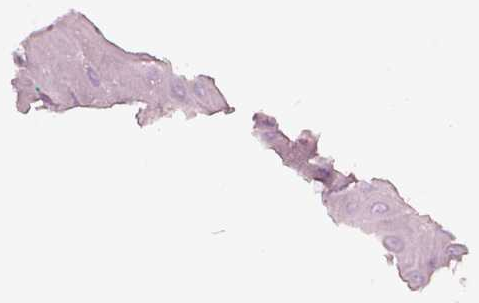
{"staining": {"intensity": "negative", "quantity": "none", "location": "none"}, "tissue": "oral mucosa", "cell_type": "Squamous epithelial cells", "image_type": "normal", "snomed": [{"axis": "morphology", "description": "Normal tissue, NOS"}, {"axis": "morphology", "description": "Squamous cell carcinoma, NOS"}, {"axis": "topography", "description": "Oral tissue"}, {"axis": "topography", "description": "Head-Neck"}], "caption": "This is a micrograph of IHC staining of normal oral mucosa, which shows no expression in squamous epithelial cells. The staining was performed using DAB to visualize the protein expression in brown, while the nuclei were stained in blue with hematoxylin (Magnification: 20x).", "gene": "KRTAP24", "patient": {"sex": "female", "age": 50}}